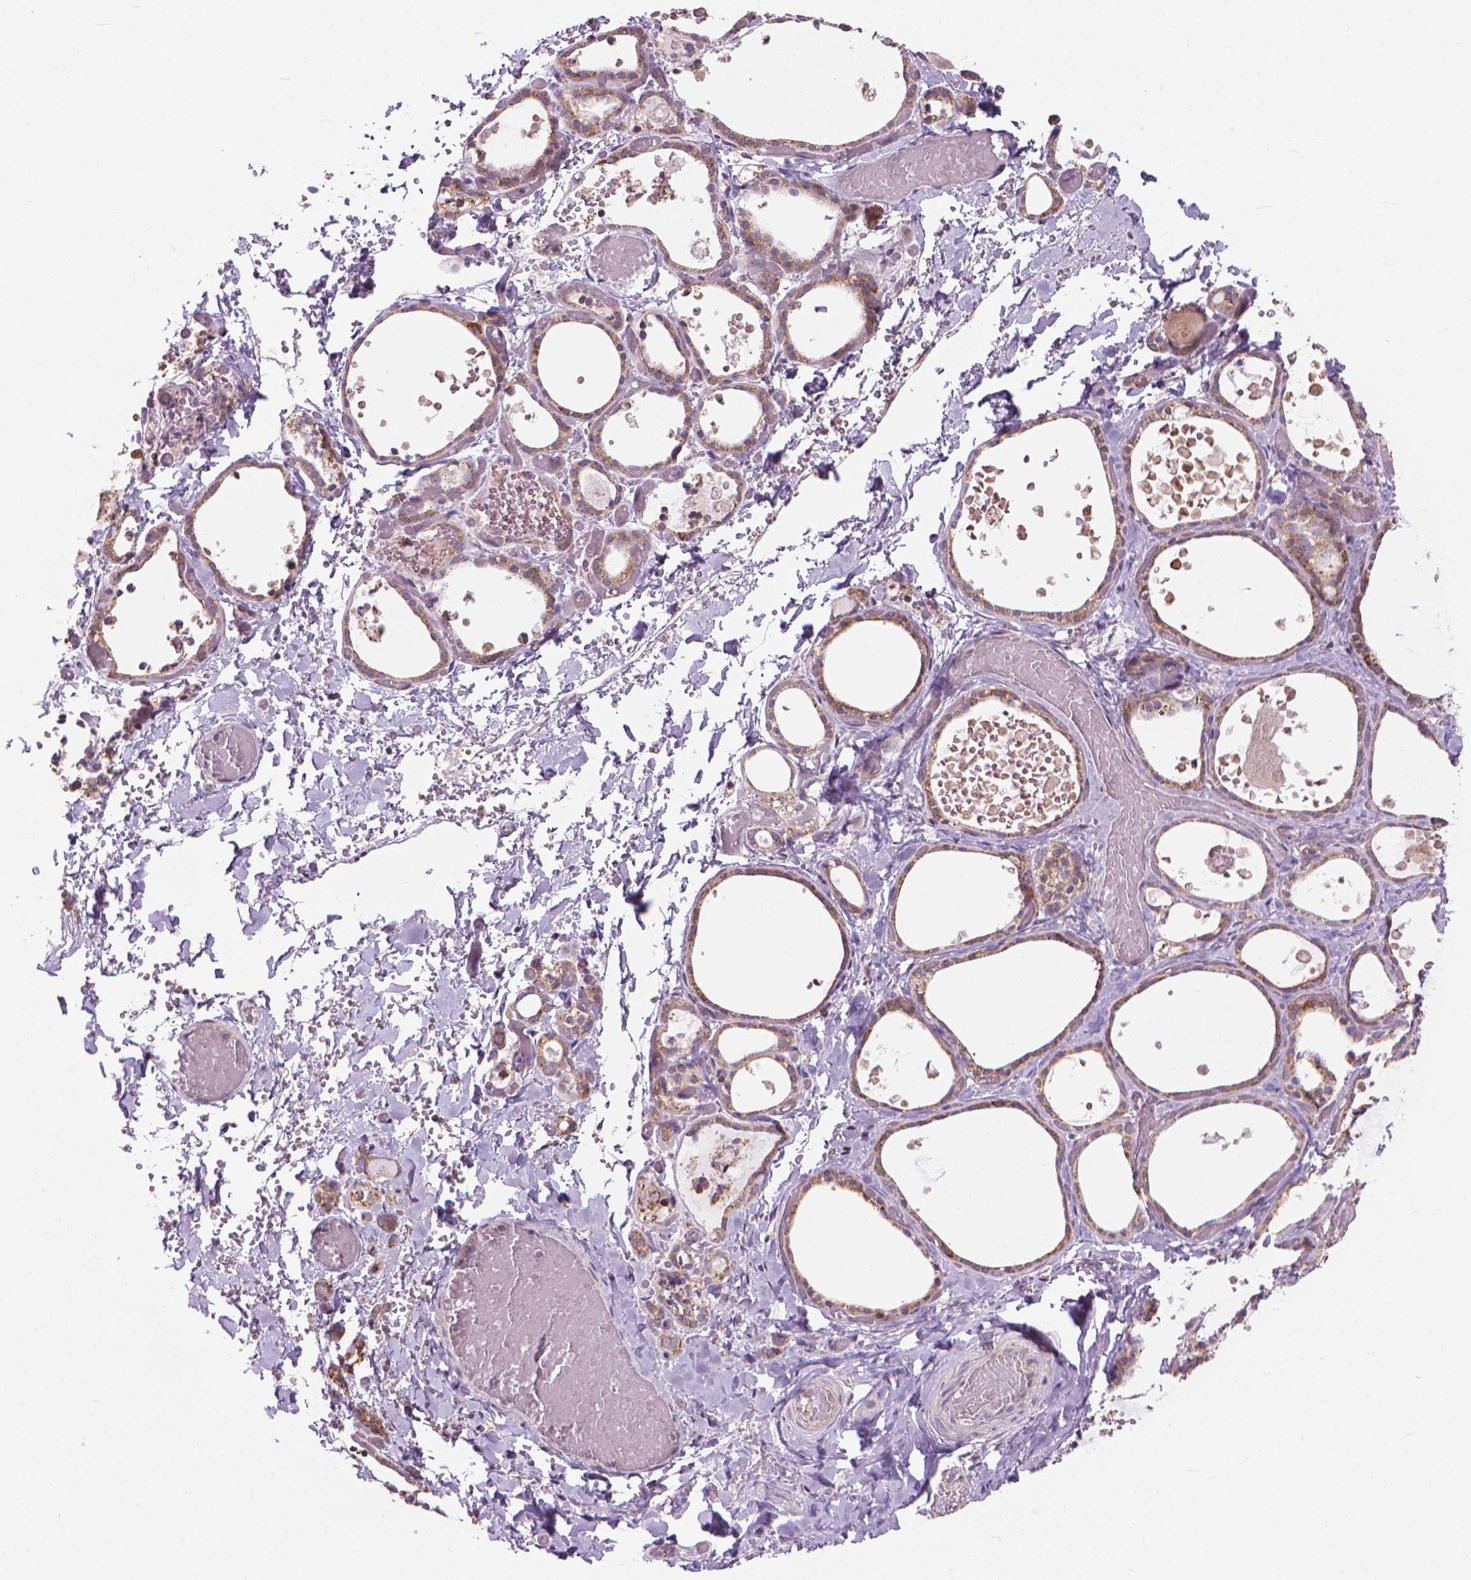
{"staining": {"intensity": "moderate", "quantity": "25%-75%", "location": "cytoplasmic/membranous"}, "tissue": "thyroid gland", "cell_type": "Glandular cells", "image_type": "normal", "snomed": [{"axis": "morphology", "description": "Normal tissue, NOS"}, {"axis": "topography", "description": "Thyroid gland"}], "caption": "Human thyroid gland stained with a brown dye displays moderate cytoplasmic/membranous positive positivity in about 25%-75% of glandular cells.", "gene": "NUDT1", "patient": {"sex": "female", "age": 56}}